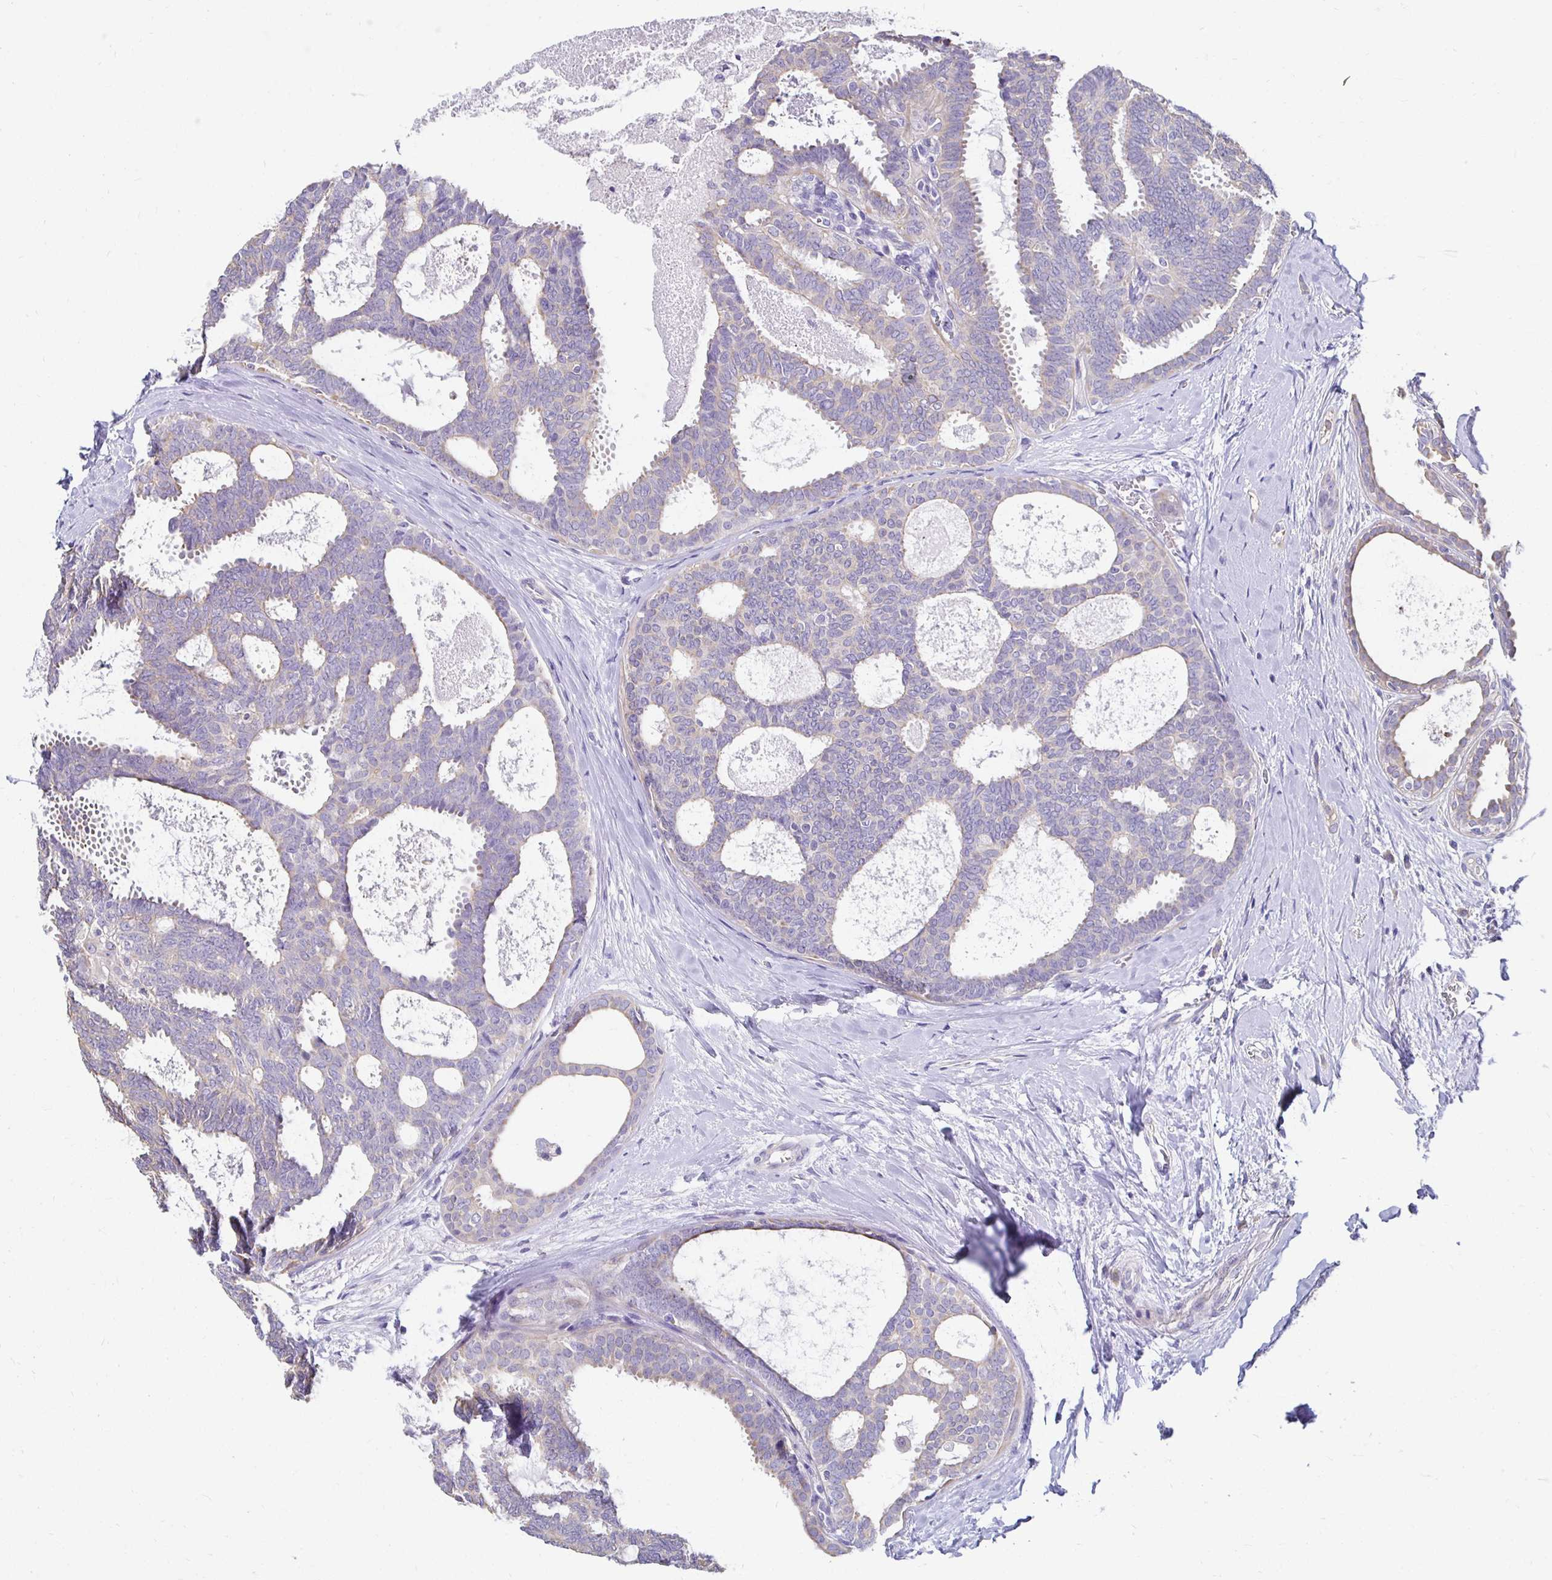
{"staining": {"intensity": "weak", "quantity": "<25%", "location": "cytoplasmic/membranous"}, "tissue": "breast cancer", "cell_type": "Tumor cells", "image_type": "cancer", "snomed": [{"axis": "morphology", "description": "Intraductal carcinoma, in situ"}, {"axis": "morphology", "description": "Duct carcinoma"}, {"axis": "morphology", "description": "Lobular carcinoma, in situ"}, {"axis": "topography", "description": "Breast"}], "caption": "Immunohistochemistry histopathology image of human breast lobular carcinoma in situ stained for a protein (brown), which reveals no expression in tumor cells. (DAB IHC visualized using brightfield microscopy, high magnification).", "gene": "AKAP6", "patient": {"sex": "female", "age": 44}}